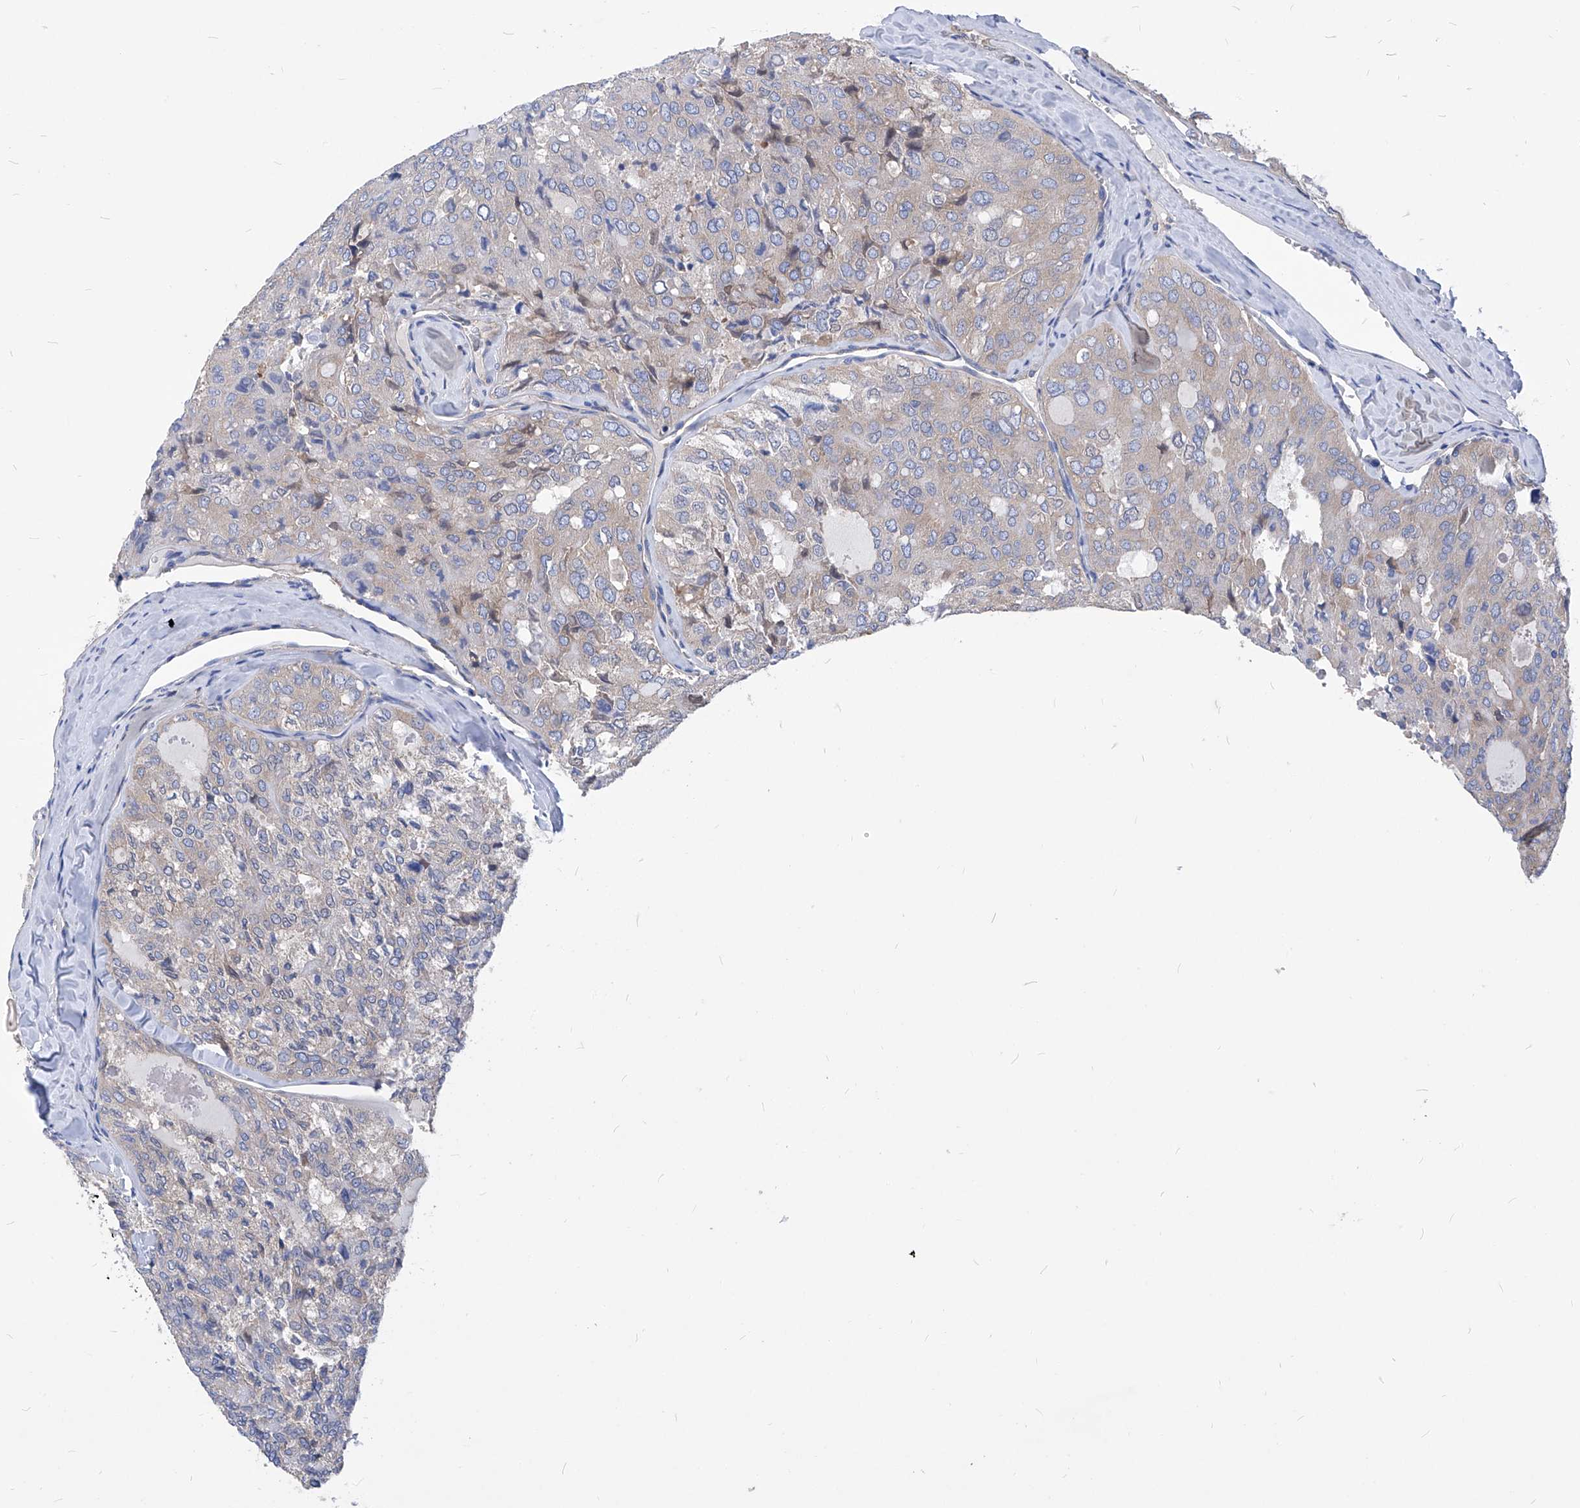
{"staining": {"intensity": "negative", "quantity": "none", "location": "none"}, "tissue": "thyroid cancer", "cell_type": "Tumor cells", "image_type": "cancer", "snomed": [{"axis": "morphology", "description": "Follicular adenoma carcinoma, NOS"}, {"axis": "topography", "description": "Thyroid gland"}], "caption": "An immunohistochemistry micrograph of follicular adenoma carcinoma (thyroid) is shown. There is no staining in tumor cells of follicular adenoma carcinoma (thyroid).", "gene": "XPNPEP1", "patient": {"sex": "male", "age": 75}}